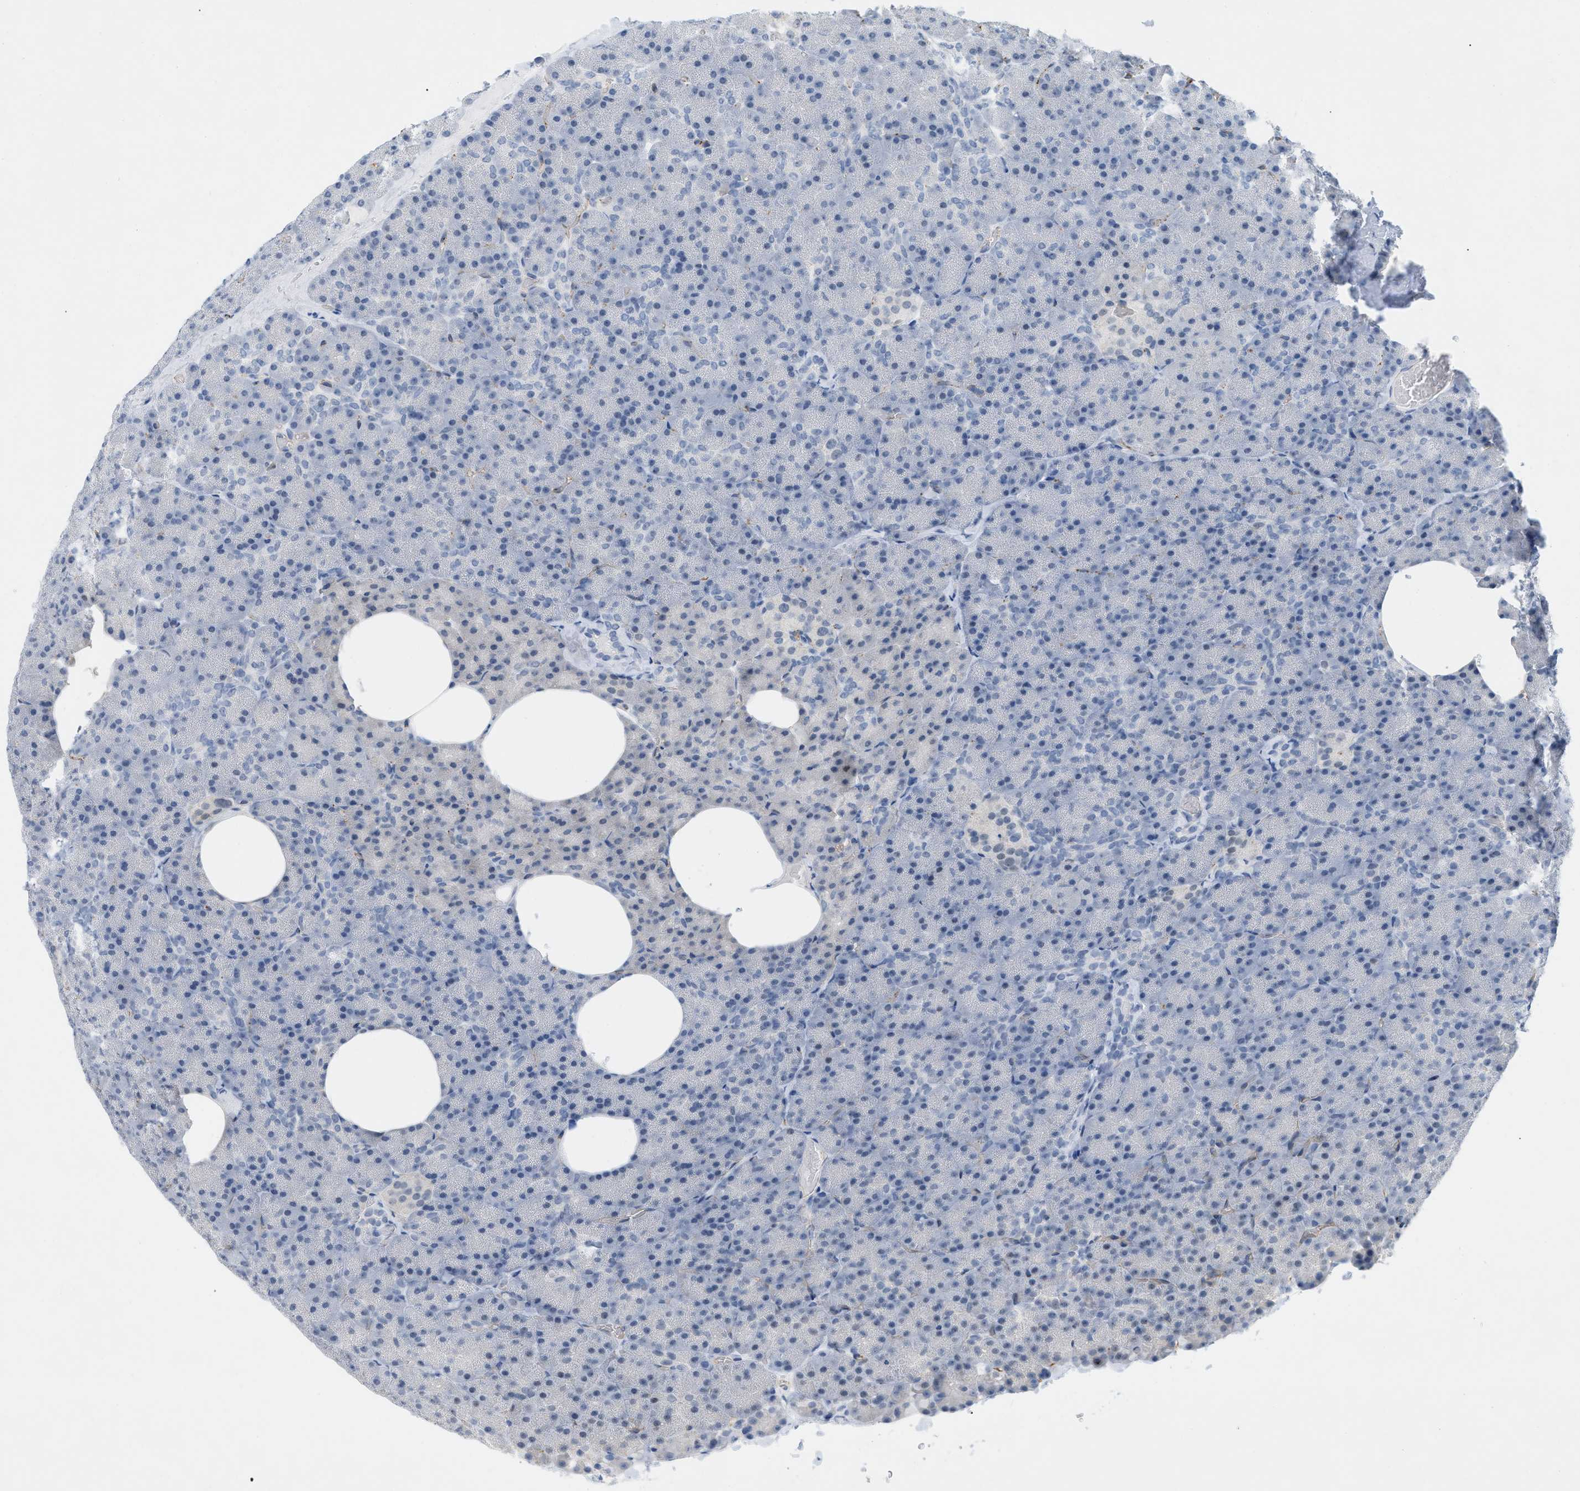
{"staining": {"intensity": "negative", "quantity": "none", "location": "none"}, "tissue": "pancreas", "cell_type": "Exocrine glandular cells", "image_type": "normal", "snomed": [{"axis": "morphology", "description": "Normal tissue, NOS"}, {"axis": "topography", "description": "Pancreas"}], "caption": "Immunohistochemical staining of normal human pancreas shows no significant staining in exocrine glandular cells.", "gene": "HLTF", "patient": {"sex": "female", "age": 35}}